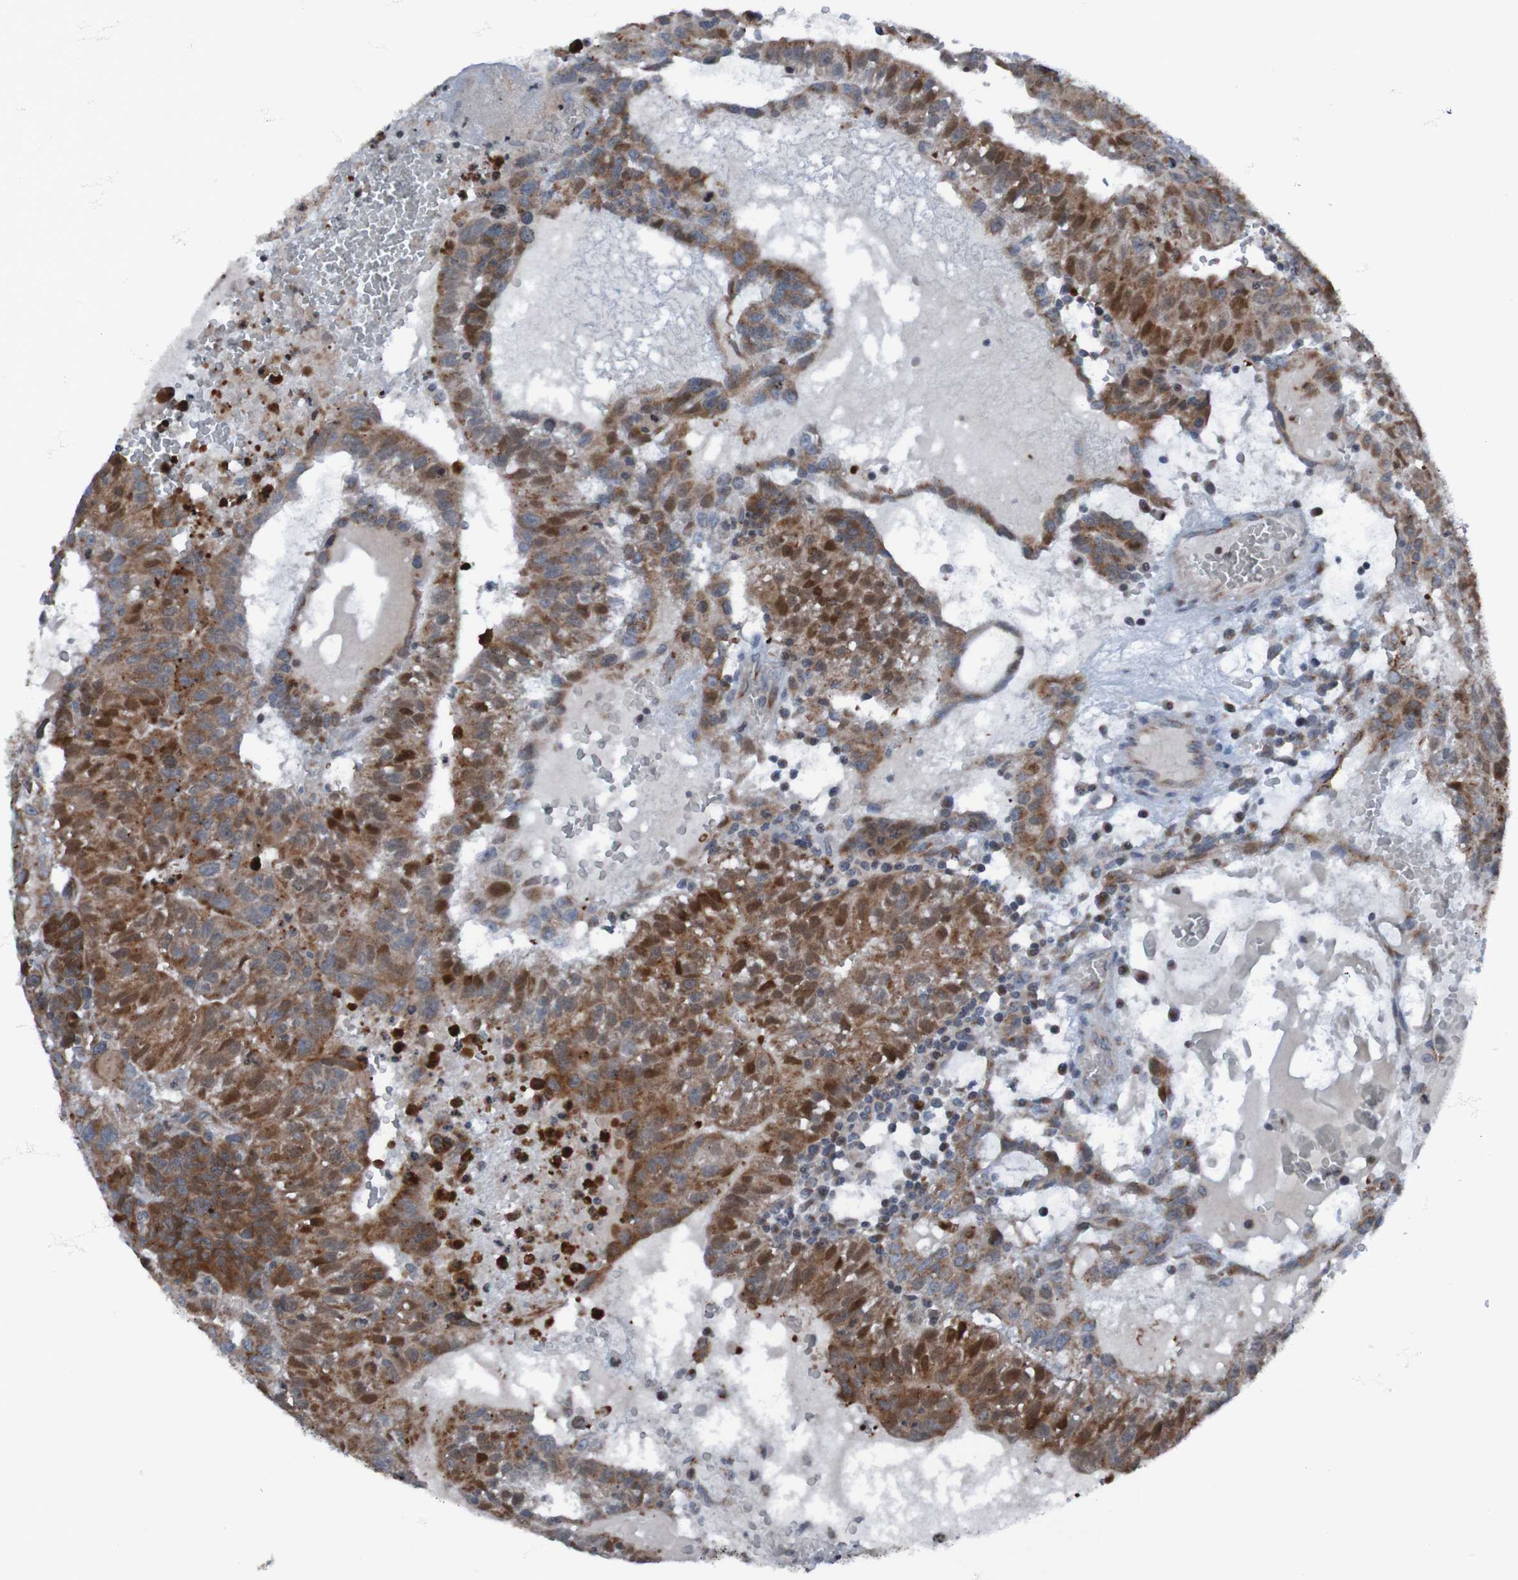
{"staining": {"intensity": "moderate", "quantity": ">75%", "location": "cytoplasmic/membranous,nuclear"}, "tissue": "testis cancer", "cell_type": "Tumor cells", "image_type": "cancer", "snomed": [{"axis": "morphology", "description": "Seminoma, NOS"}, {"axis": "morphology", "description": "Carcinoma, Embryonal, NOS"}, {"axis": "topography", "description": "Testis"}], "caption": "This is a micrograph of immunohistochemistry staining of testis cancer (seminoma), which shows moderate positivity in the cytoplasmic/membranous and nuclear of tumor cells.", "gene": "UNG", "patient": {"sex": "male", "age": 52}}